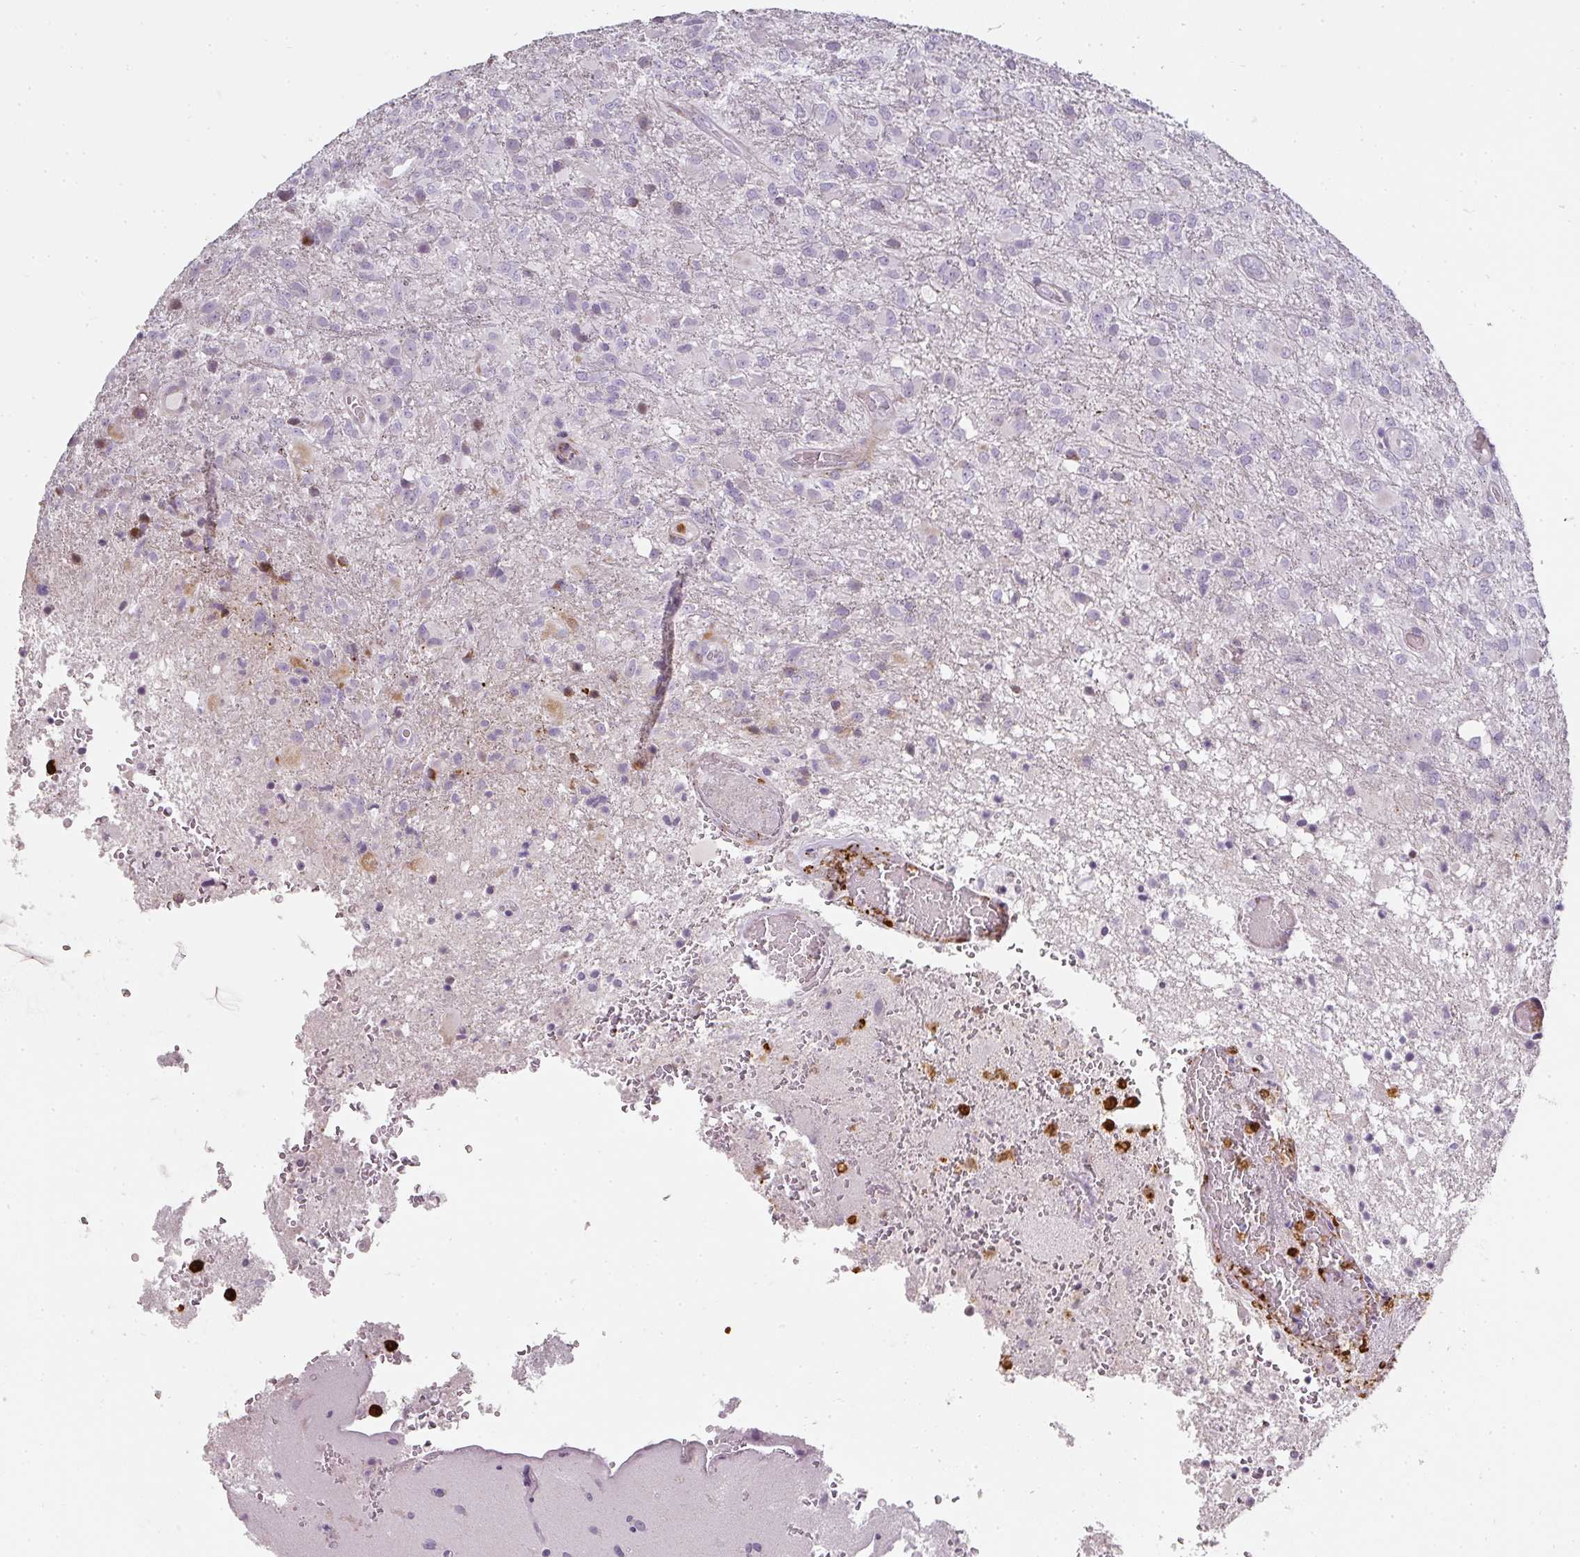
{"staining": {"intensity": "negative", "quantity": "none", "location": "none"}, "tissue": "glioma", "cell_type": "Tumor cells", "image_type": "cancer", "snomed": [{"axis": "morphology", "description": "Glioma, malignant, High grade"}, {"axis": "topography", "description": "Brain"}], "caption": "DAB (3,3'-diaminobenzidine) immunohistochemical staining of human glioma displays no significant positivity in tumor cells.", "gene": "BIK", "patient": {"sex": "female", "age": 74}}